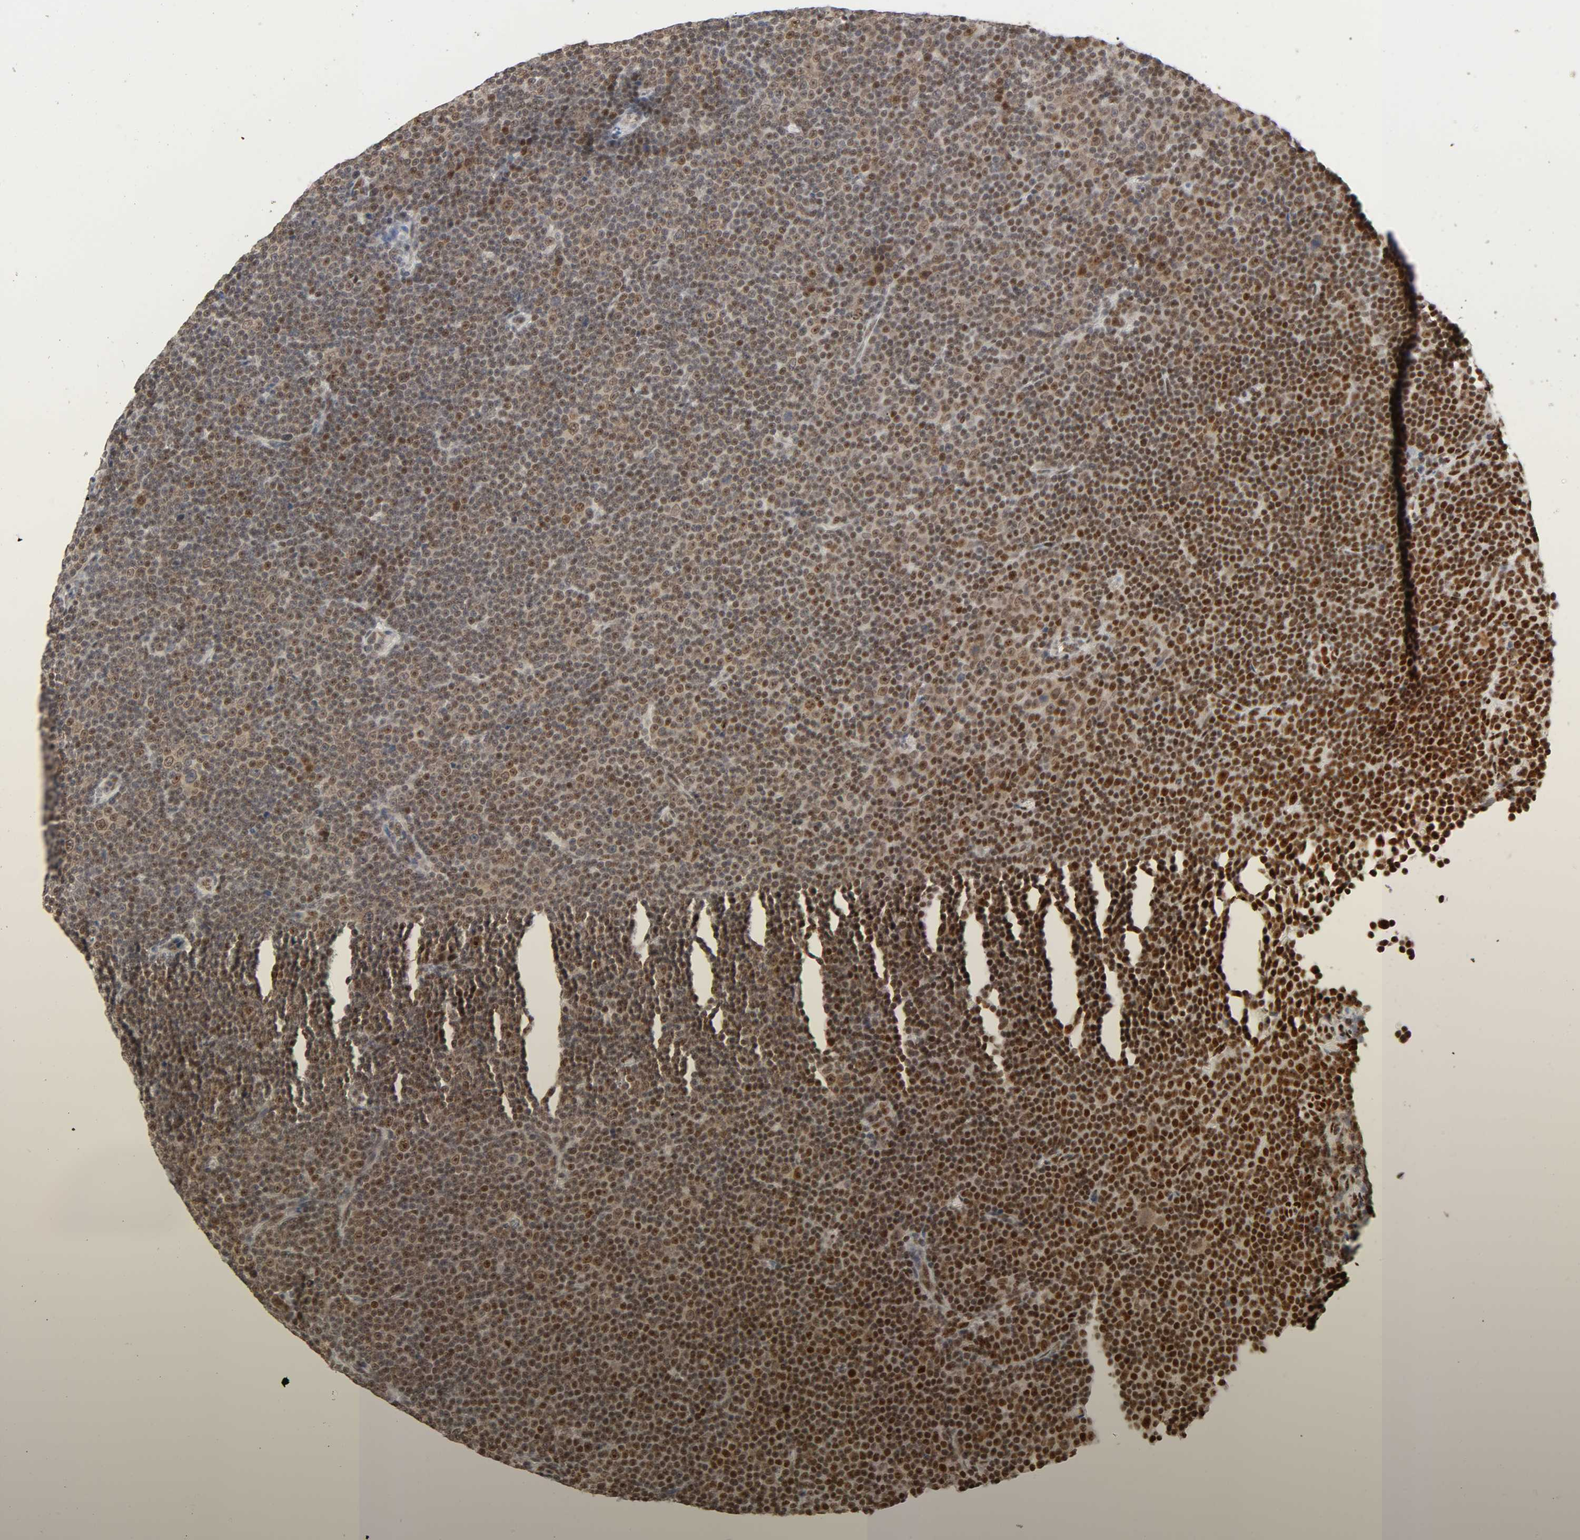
{"staining": {"intensity": "strong", "quantity": ">75%", "location": "nuclear"}, "tissue": "lymphoma", "cell_type": "Tumor cells", "image_type": "cancer", "snomed": [{"axis": "morphology", "description": "Malignant lymphoma, non-Hodgkin's type, Low grade"}, {"axis": "topography", "description": "Lymph node"}], "caption": "A high amount of strong nuclear staining is appreciated in about >75% of tumor cells in lymphoma tissue. (DAB = brown stain, brightfield microscopy at high magnification).", "gene": "SUMO1", "patient": {"sex": "female", "age": 67}}